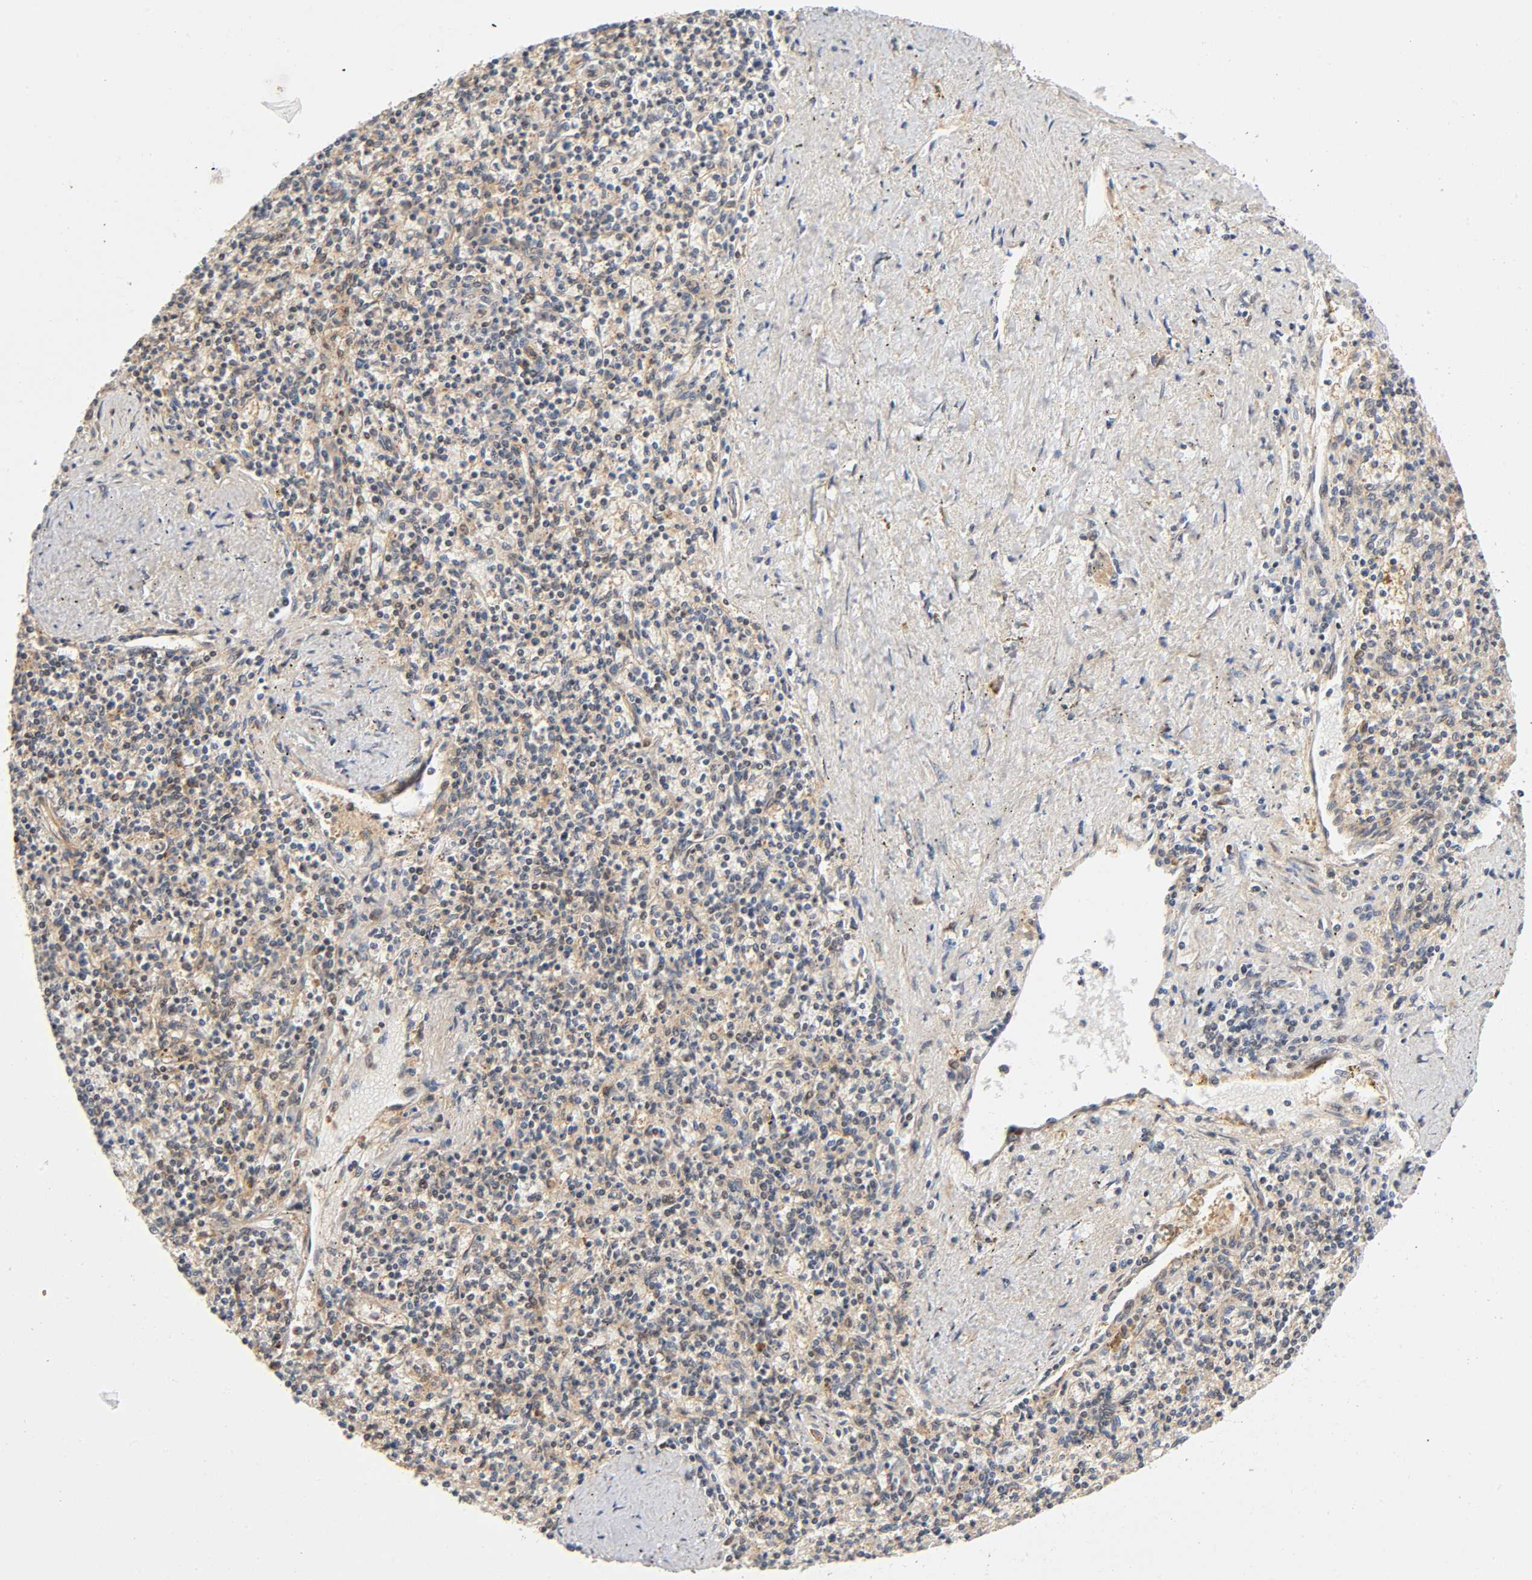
{"staining": {"intensity": "moderate", "quantity": "25%-75%", "location": "cytoplasmic/membranous,nuclear"}, "tissue": "spleen", "cell_type": "Cells in red pulp", "image_type": "normal", "snomed": [{"axis": "morphology", "description": "Normal tissue, NOS"}, {"axis": "topography", "description": "Spleen"}], "caption": "Moderate cytoplasmic/membranous,nuclear expression is appreciated in approximately 25%-75% of cells in red pulp in benign spleen. (brown staining indicates protein expression, while blue staining denotes nuclei).", "gene": "IQCJ", "patient": {"sex": "male", "age": 72}}